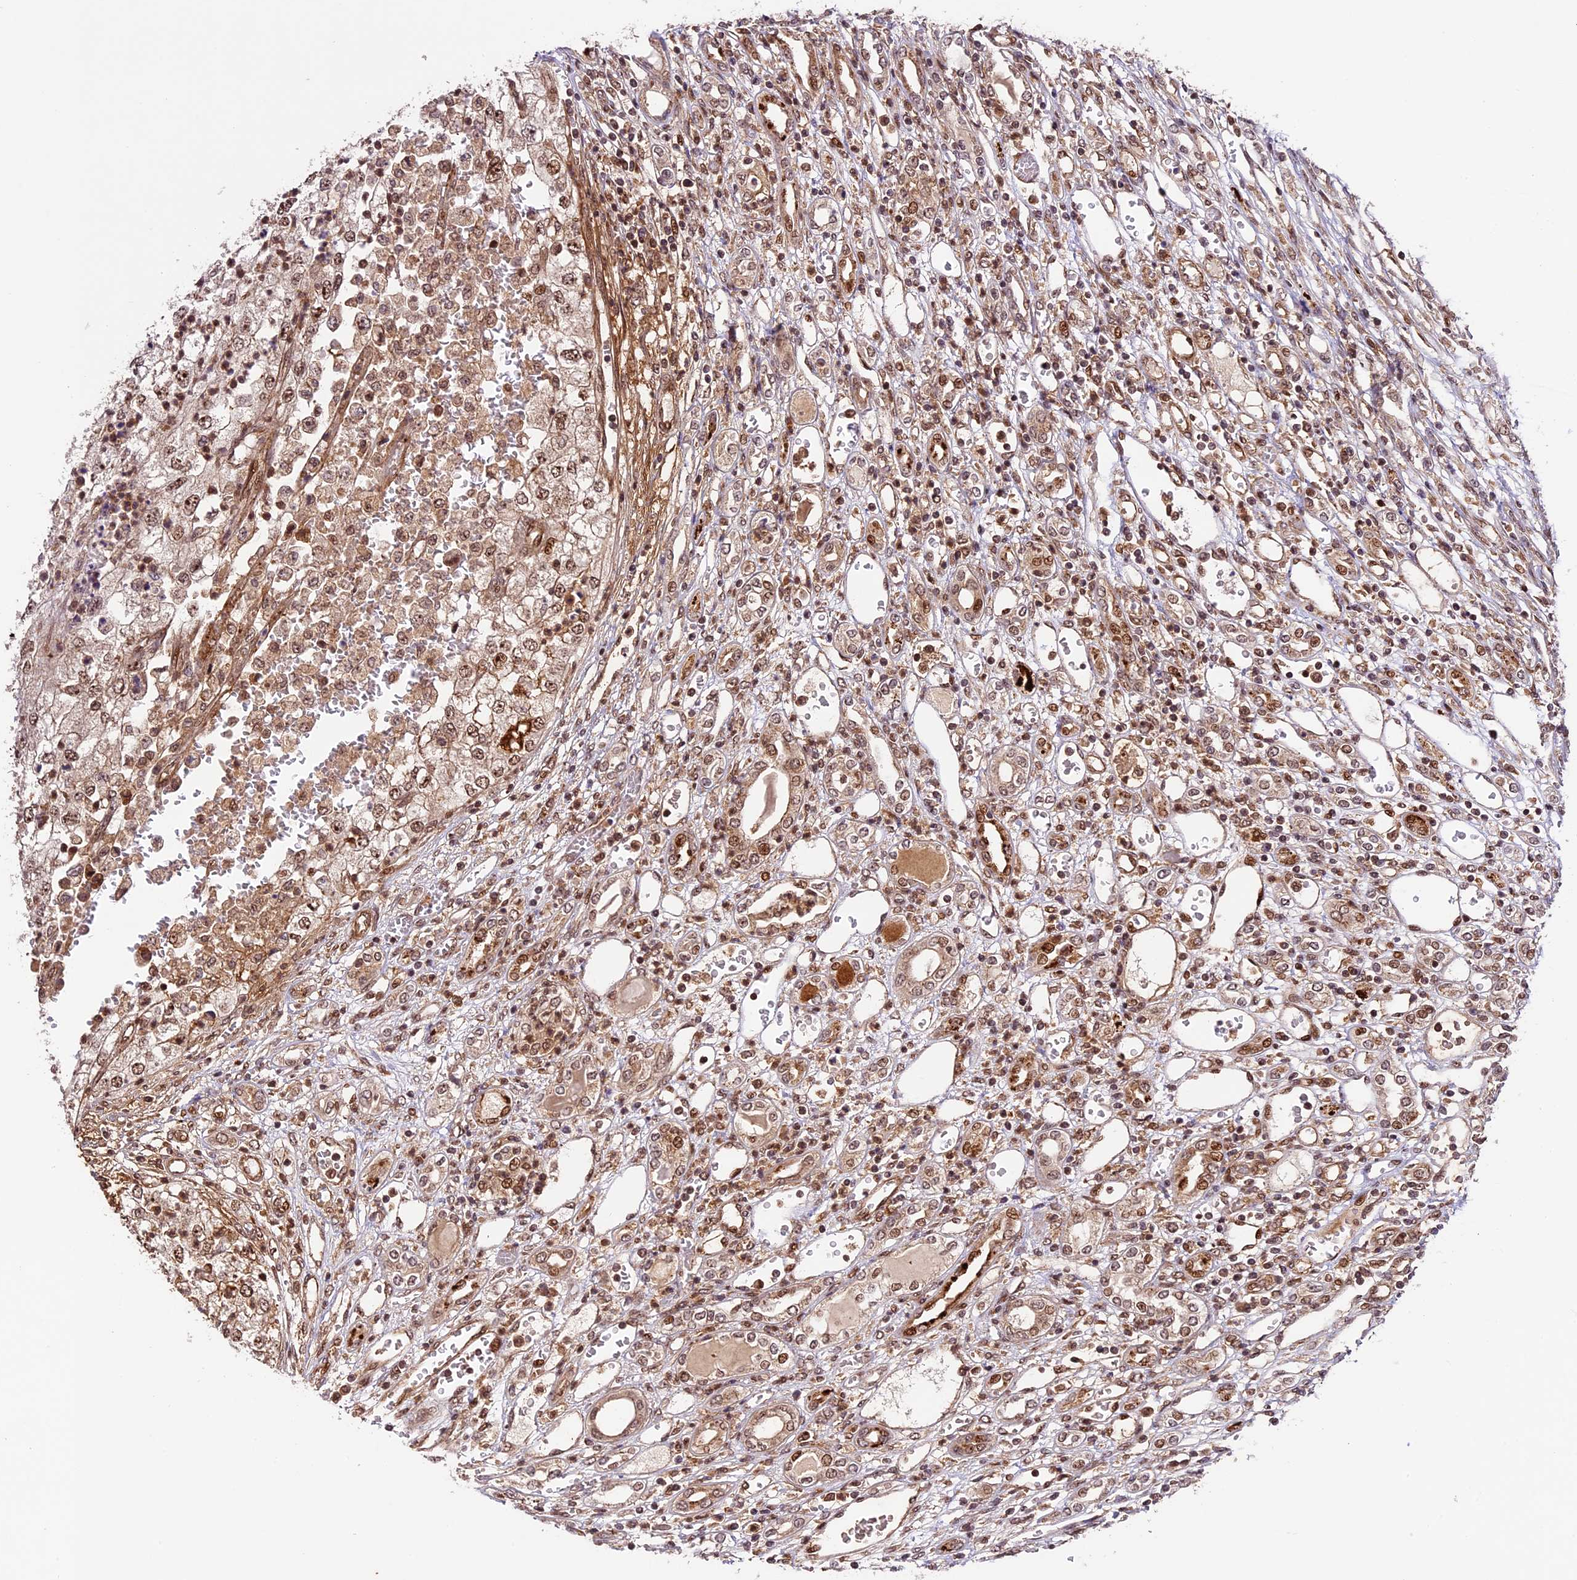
{"staining": {"intensity": "moderate", "quantity": ">75%", "location": "cytoplasmic/membranous,nuclear"}, "tissue": "renal cancer", "cell_type": "Tumor cells", "image_type": "cancer", "snomed": [{"axis": "morphology", "description": "Adenocarcinoma, NOS"}, {"axis": "topography", "description": "Kidney"}], "caption": "Human renal adenocarcinoma stained with a protein marker exhibits moderate staining in tumor cells.", "gene": "DHX38", "patient": {"sex": "female", "age": 54}}